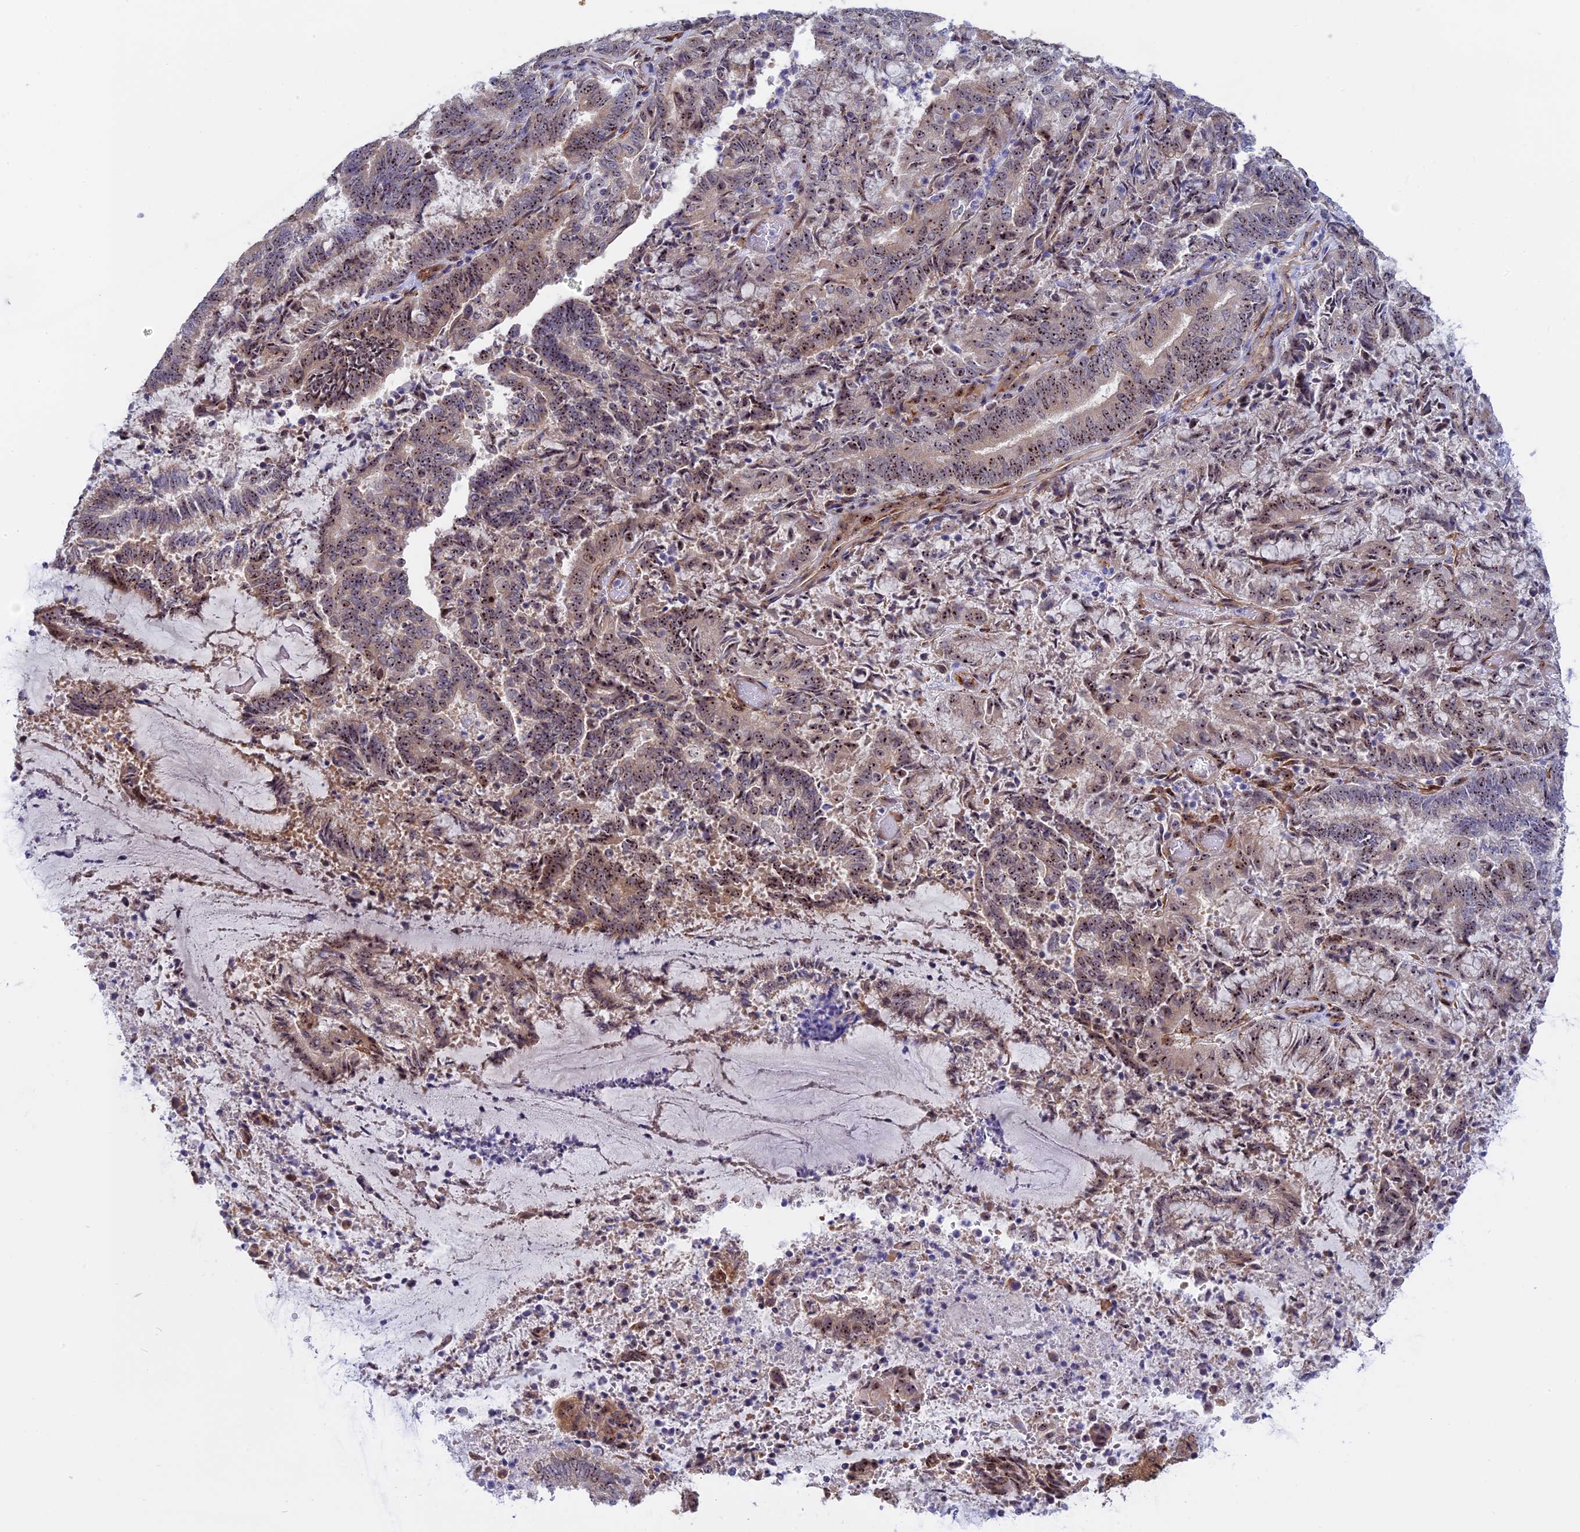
{"staining": {"intensity": "moderate", "quantity": "25%-75%", "location": "nuclear"}, "tissue": "endometrial cancer", "cell_type": "Tumor cells", "image_type": "cancer", "snomed": [{"axis": "morphology", "description": "Adenocarcinoma, NOS"}, {"axis": "topography", "description": "Endometrium"}], "caption": "This is a micrograph of immunohistochemistry staining of endometrial cancer (adenocarcinoma), which shows moderate positivity in the nuclear of tumor cells.", "gene": "DBNDD1", "patient": {"sex": "female", "age": 80}}